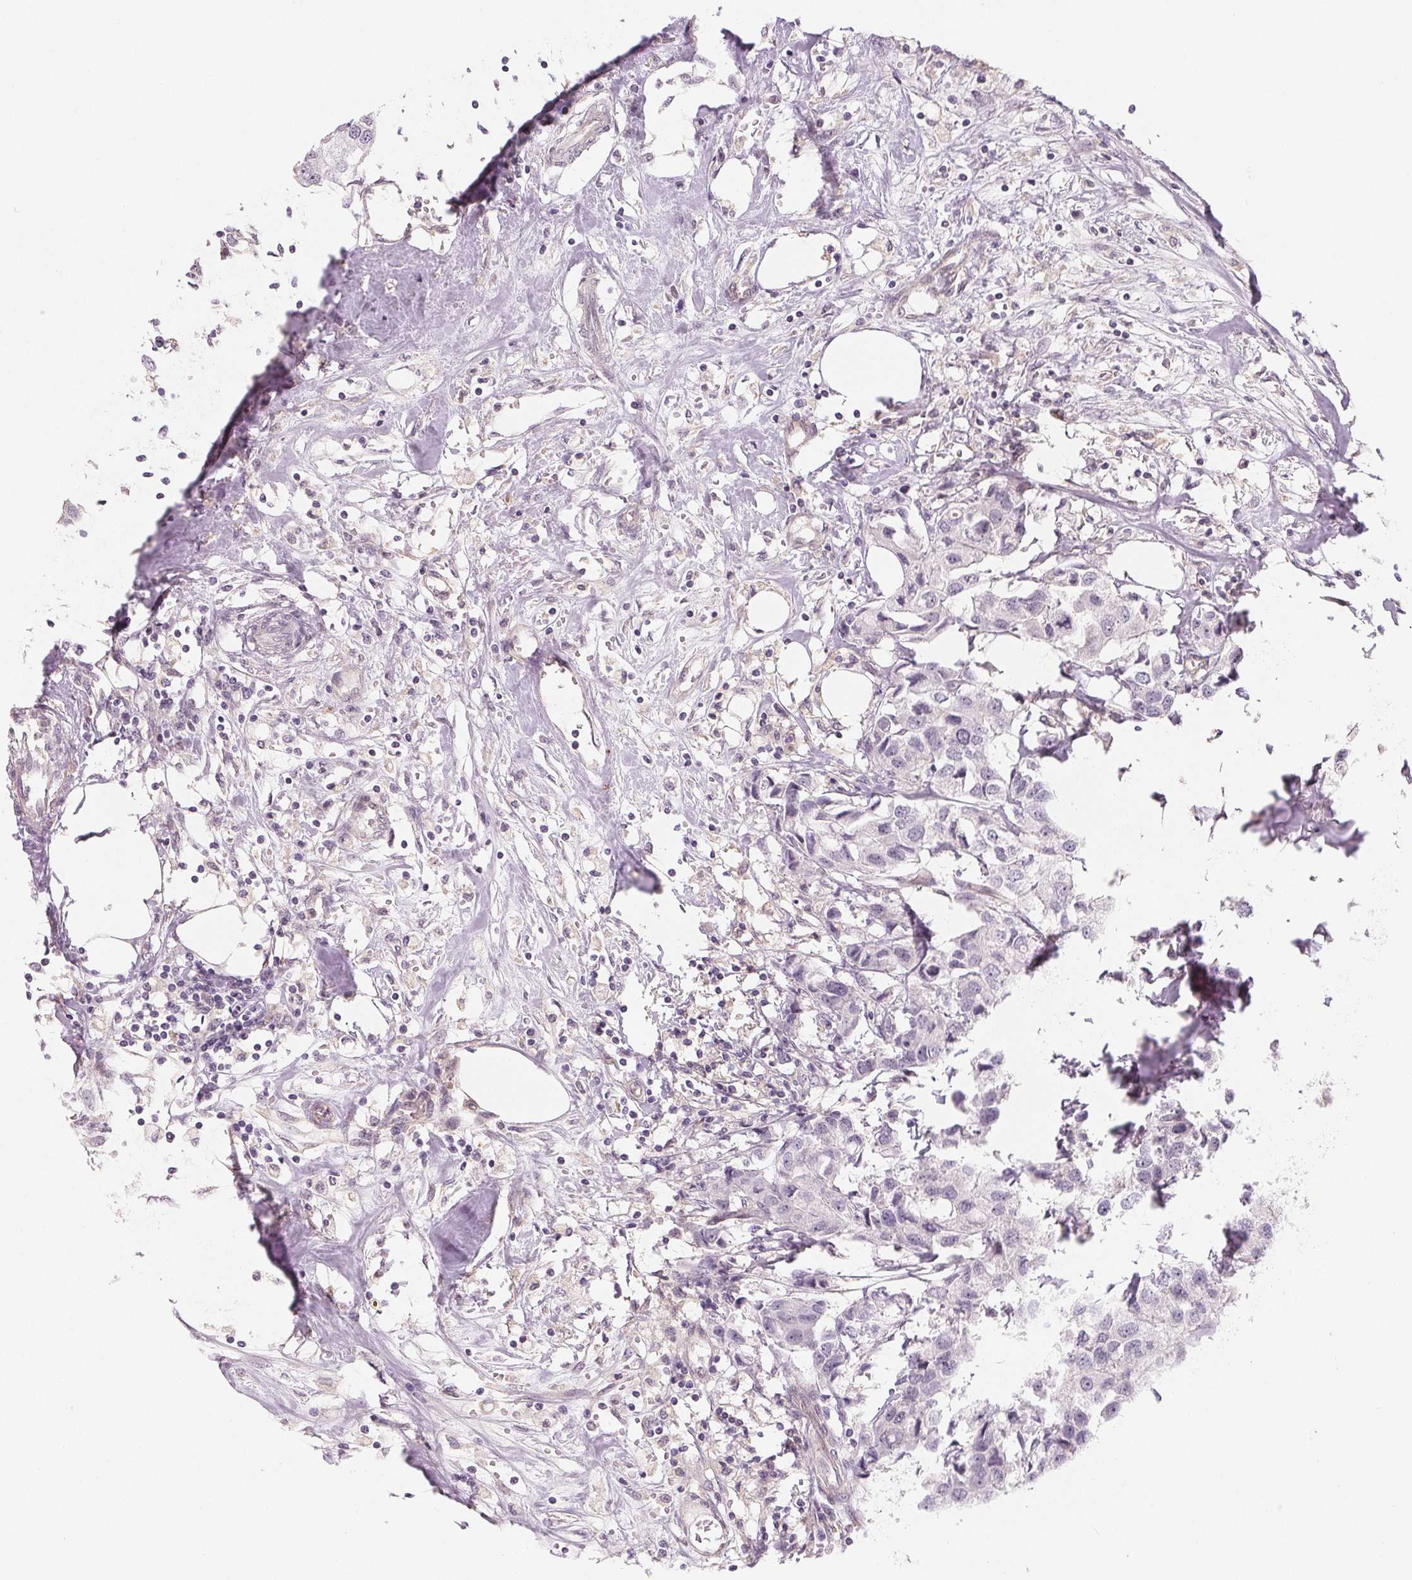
{"staining": {"intensity": "negative", "quantity": "none", "location": "none"}, "tissue": "breast cancer", "cell_type": "Tumor cells", "image_type": "cancer", "snomed": [{"axis": "morphology", "description": "Duct carcinoma"}, {"axis": "topography", "description": "Breast"}], "caption": "There is no significant positivity in tumor cells of invasive ductal carcinoma (breast).", "gene": "CFC1", "patient": {"sex": "female", "age": 80}}